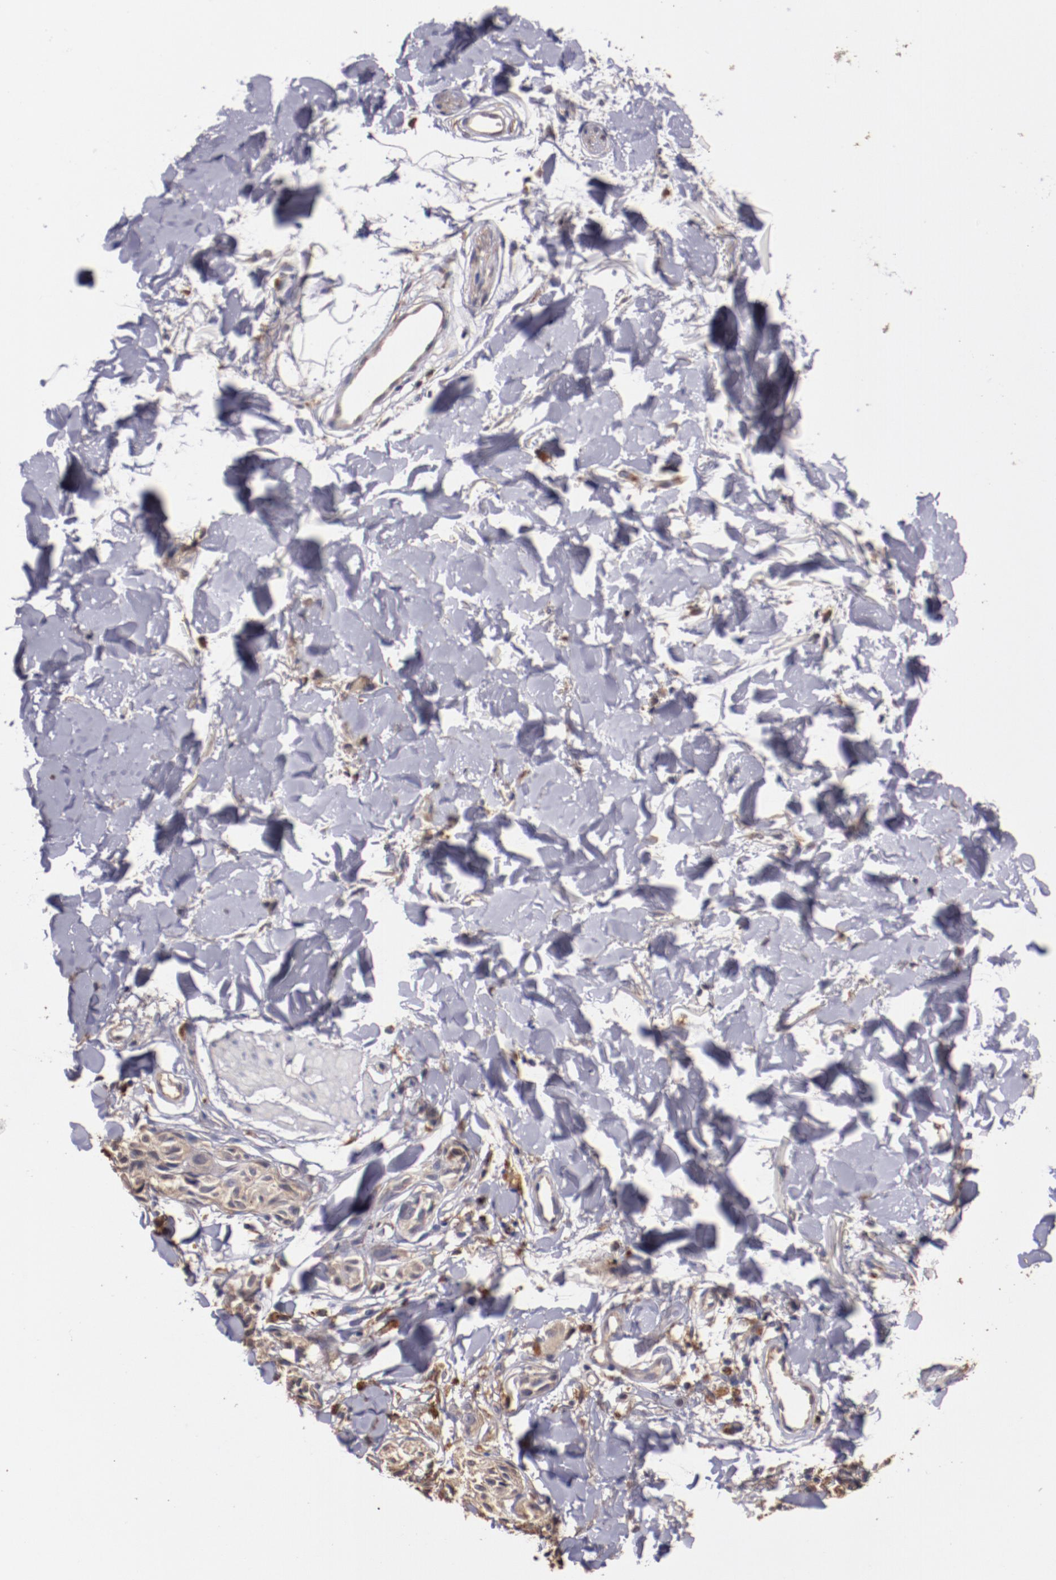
{"staining": {"intensity": "moderate", "quantity": ">75%", "location": "cytoplasmic/membranous"}, "tissue": "melanoma", "cell_type": "Tumor cells", "image_type": "cancer", "snomed": [{"axis": "morphology", "description": "Malignant melanoma, Metastatic site"}, {"axis": "topography", "description": "Skin"}], "caption": "Protein expression analysis of melanoma displays moderate cytoplasmic/membranous positivity in about >75% of tumor cells.", "gene": "SRRD", "patient": {"sex": "female", "age": 66}}